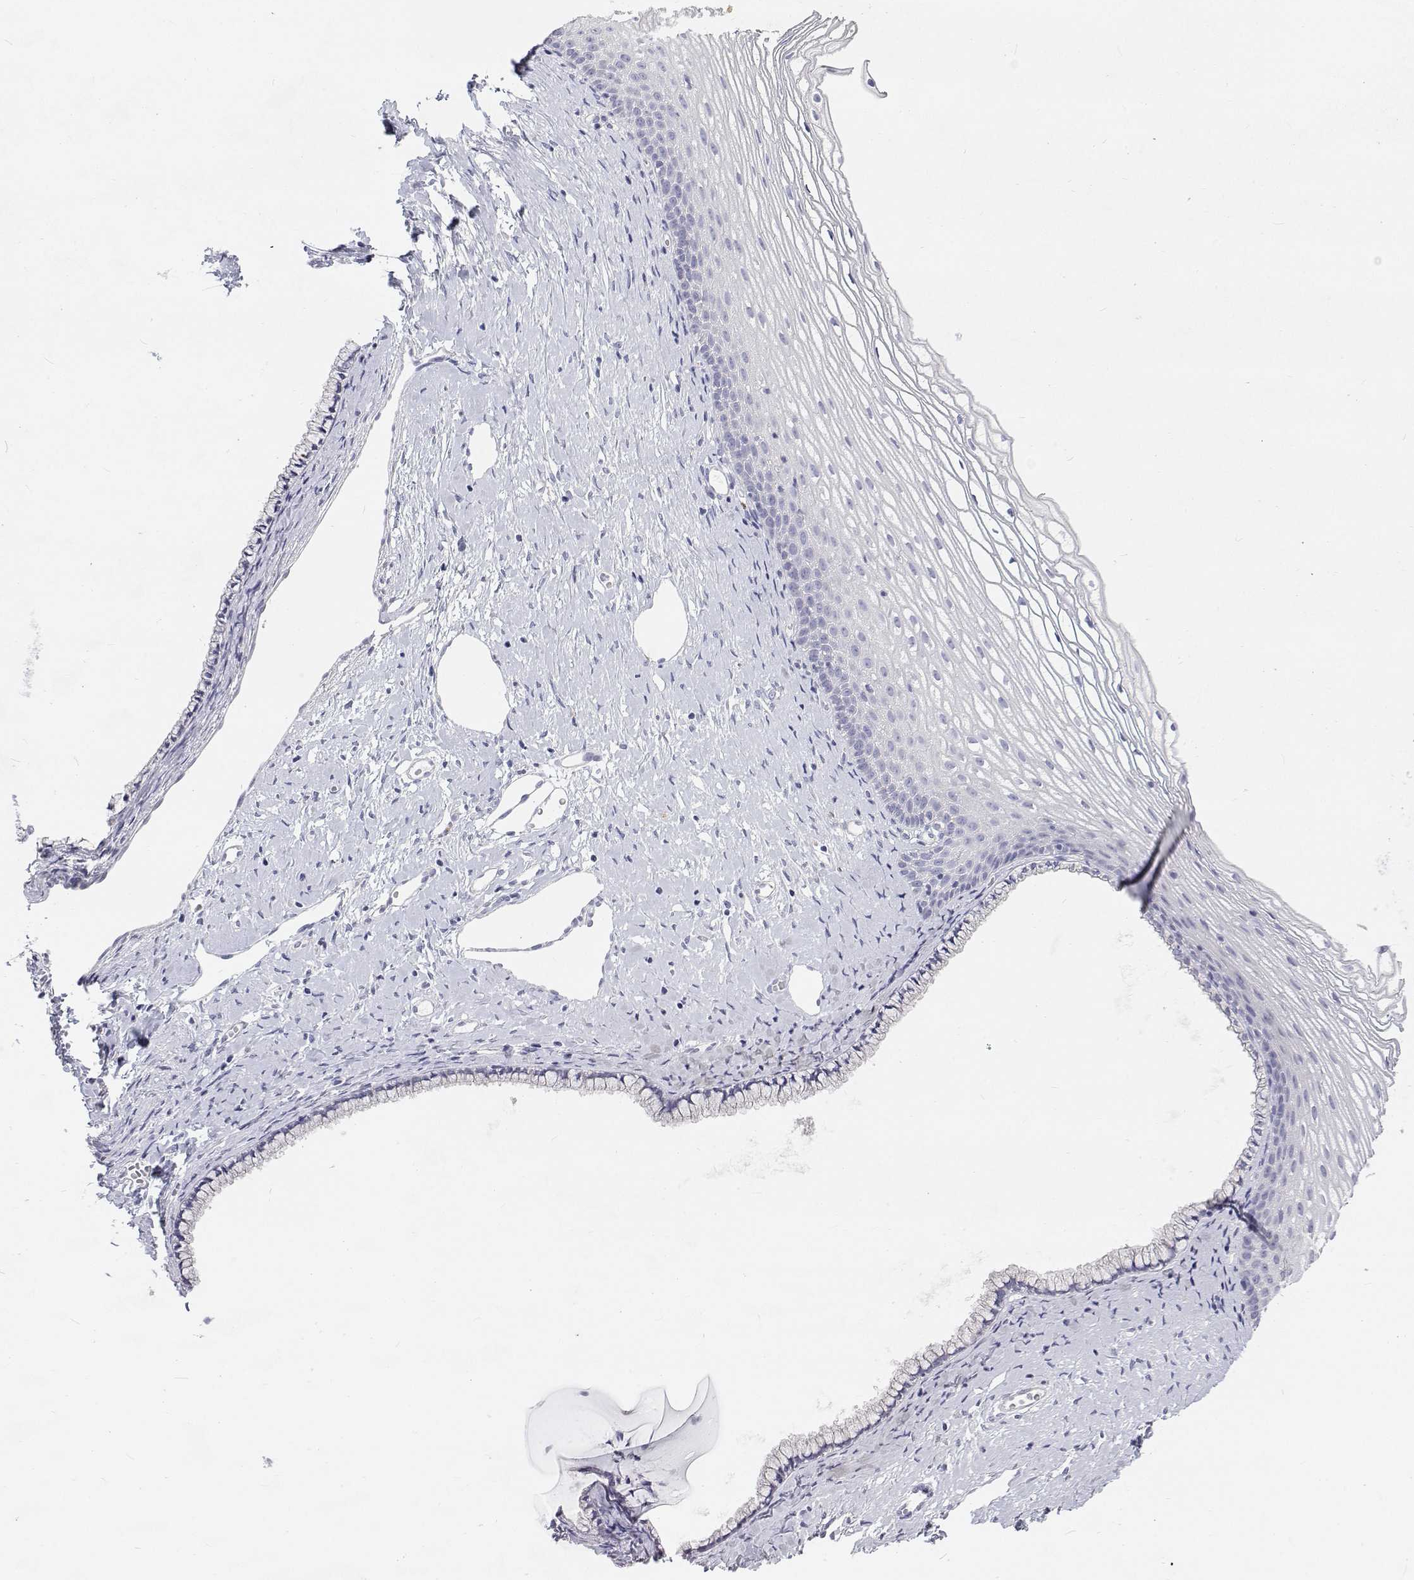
{"staining": {"intensity": "negative", "quantity": "none", "location": "none"}, "tissue": "cervix", "cell_type": "Glandular cells", "image_type": "normal", "snomed": [{"axis": "morphology", "description": "Normal tissue, NOS"}, {"axis": "topography", "description": "Cervix"}], "caption": "A high-resolution micrograph shows immunohistochemistry staining of normal cervix, which shows no significant expression in glandular cells. (DAB (3,3'-diaminobenzidine) immunohistochemistry with hematoxylin counter stain).", "gene": "NCR2", "patient": {"sex": "female", "age": 40}}